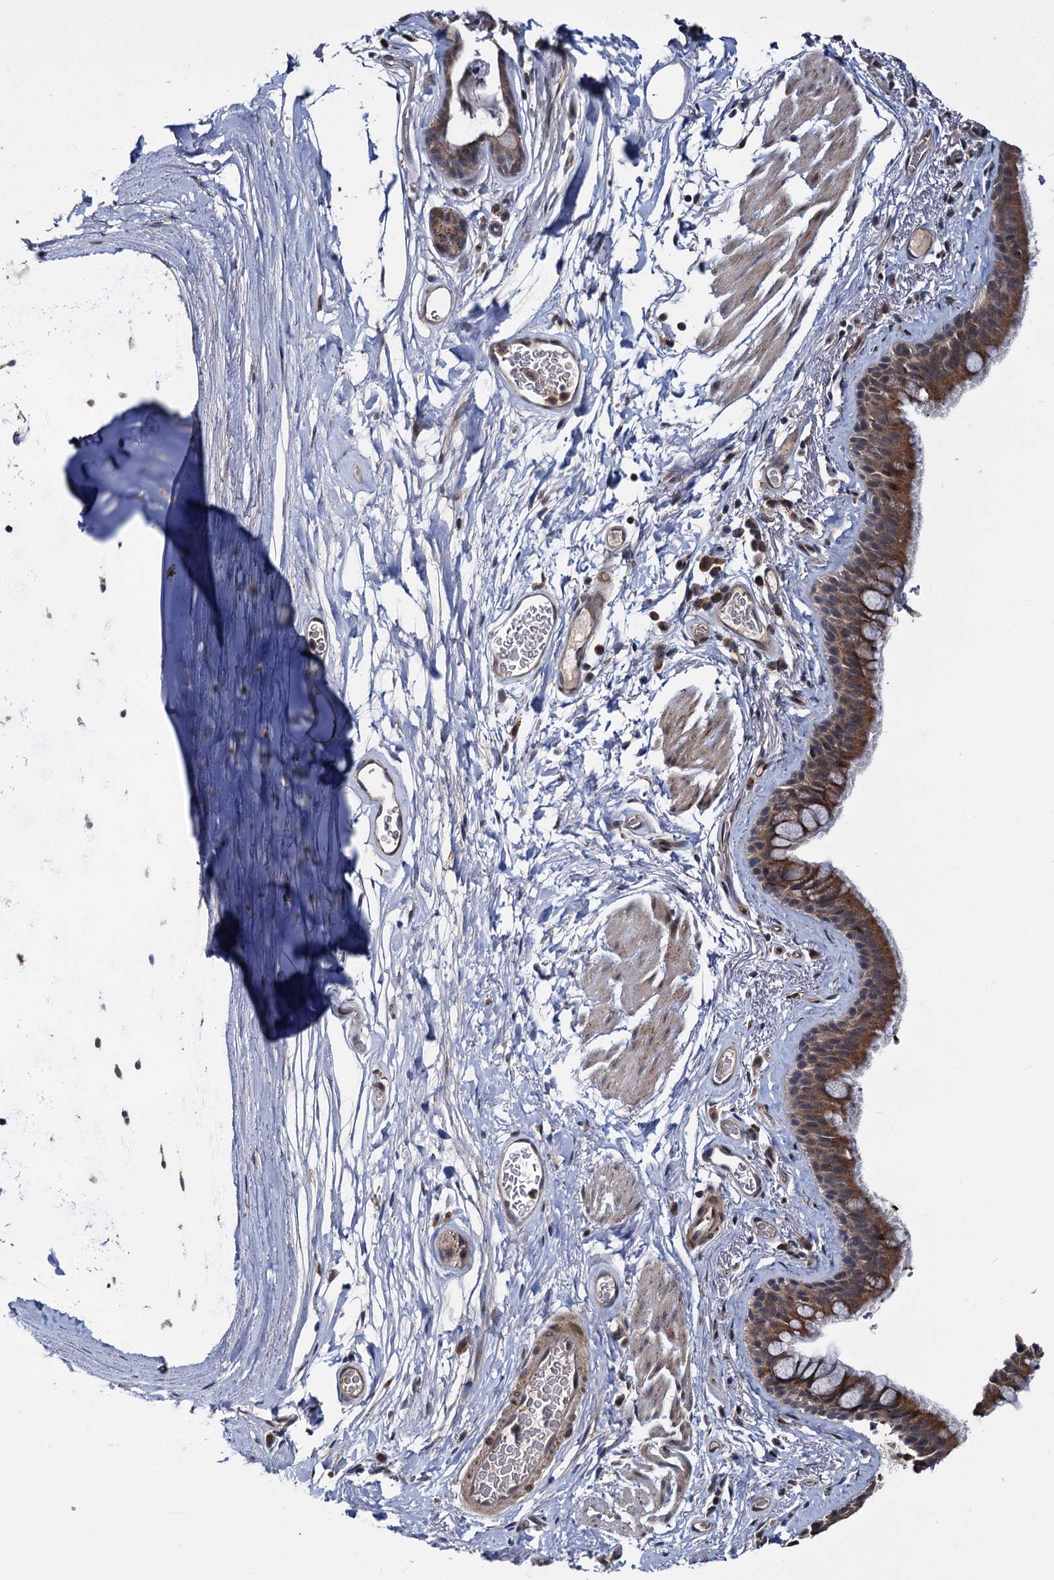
{"staining": {"intensity": "moderate", "quantity": ">75%", "location": "cytoplasmic/membranous"}, "tissue": "bronchus", "cell_type": "Respiratory epithelial cells", "image_type": "normal", "snomed": [{"axis": "morphology", "description": "Normal tissue, NOS"}, {"axis": "topography", "description": "Cartilage tissue"}], "caption": "IHC histopathology image of unremarkable human bronchus stained for a protein (brown), which reveals medium levels of moderate cytoplasmic/membranous positivity in about >75% of respiratory epithelial cells.", "gene": "ARHGAP42", "patient": {"sex": "male", "age": 63}}